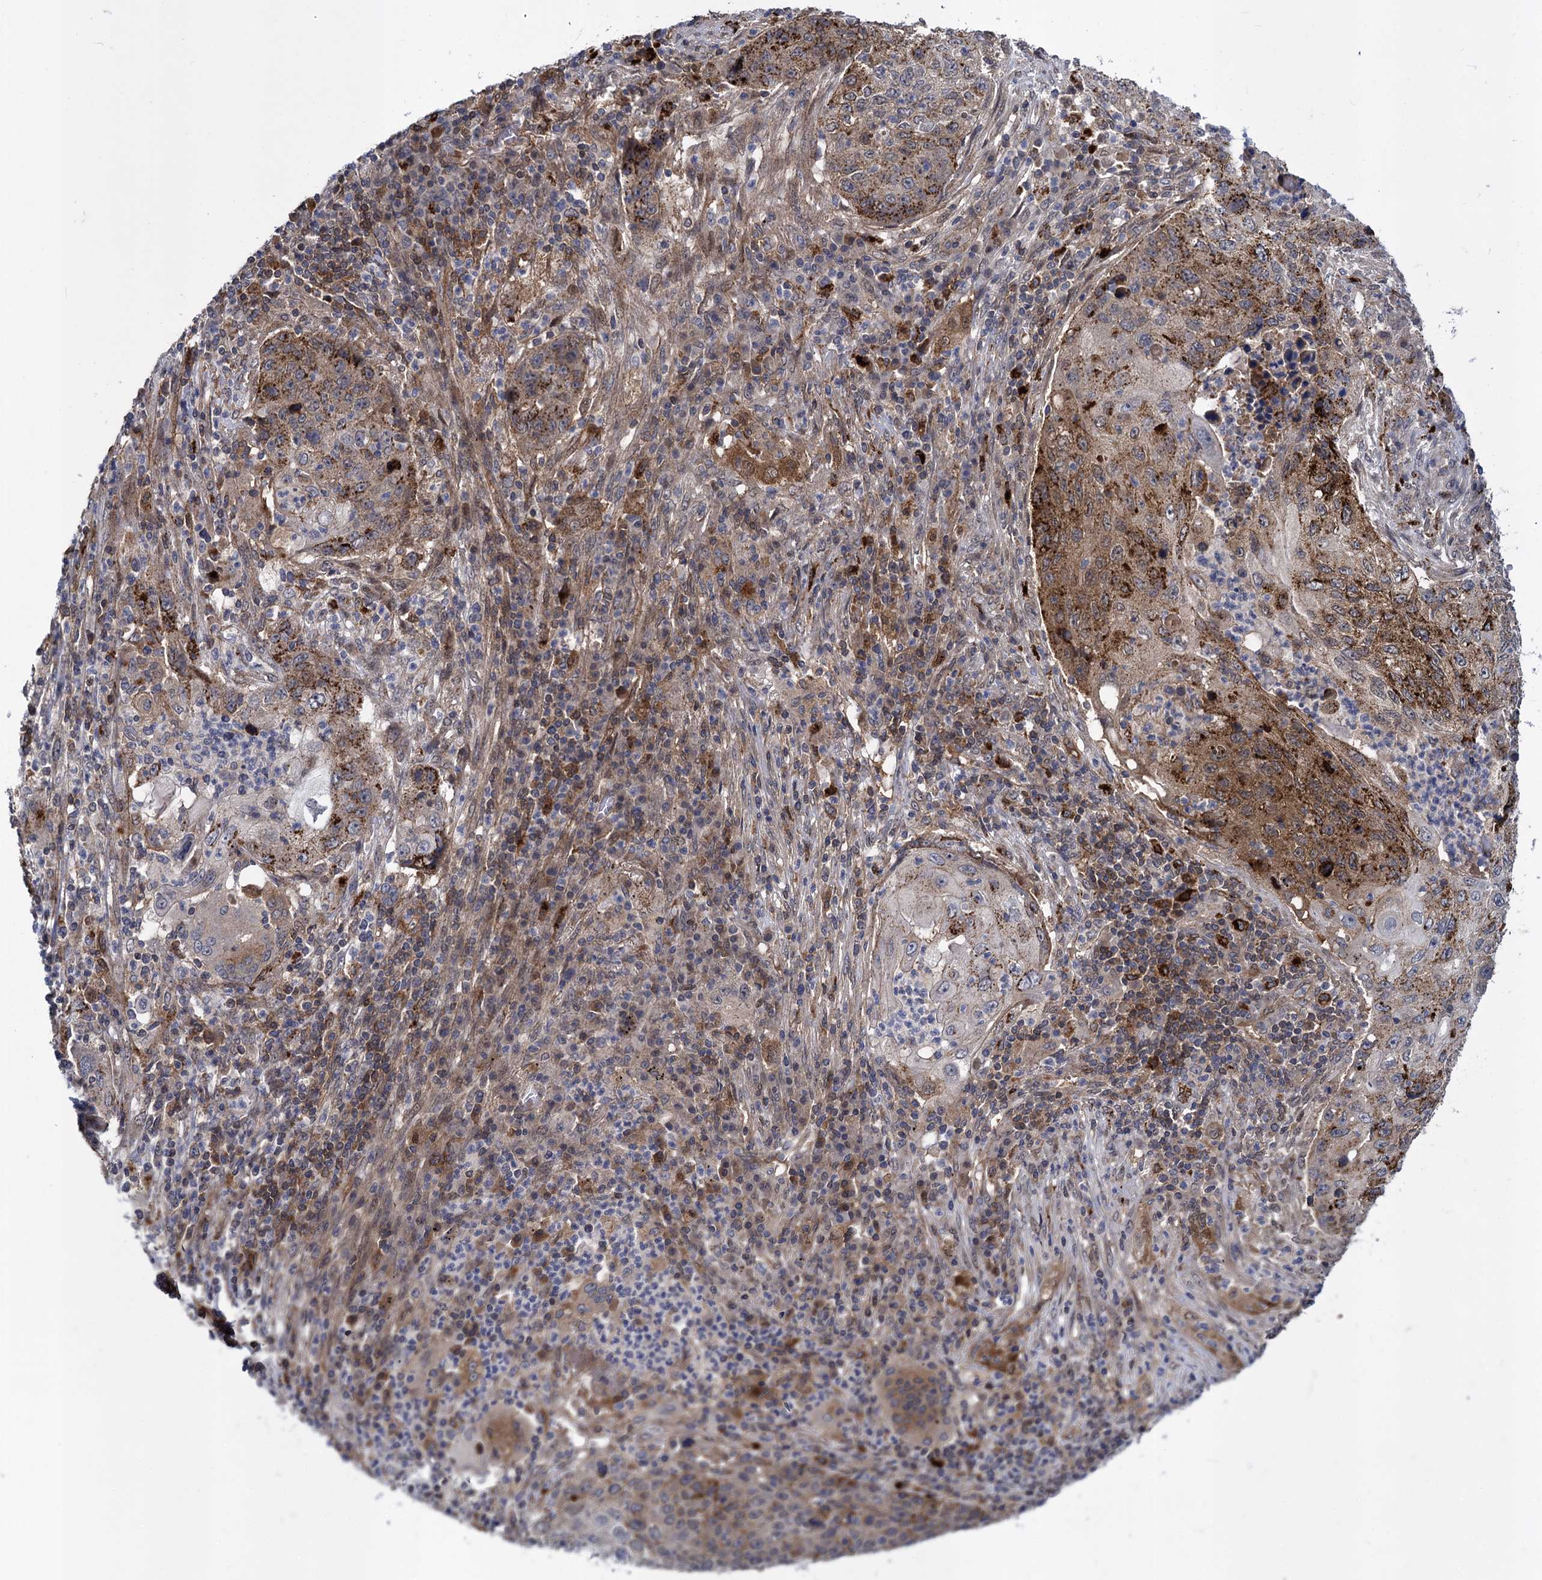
{"staining": {"intensity": "moderate", "quantity": "25%-75%", "location": "cytoplasmic/membranous"}, "tissue": "lung cancer", "cell_type": "Tumor cells", "image_type": "cancer", "snomed": [{"axis": "morphology", "description": "Squamous cell carcinoma, NOS"}, {"axis": "topography", "description": "Lung"}], "caption": "A medium amount of moderate cytoplasmic/membranous expression is appreciated in approximately 25%-75% of tumor cells in squamous cell carcinoma (lung) tissue. Nuclei are stained in blue.", "gene": "GLO1", "patient": {"sex": "female", "age": 63}}